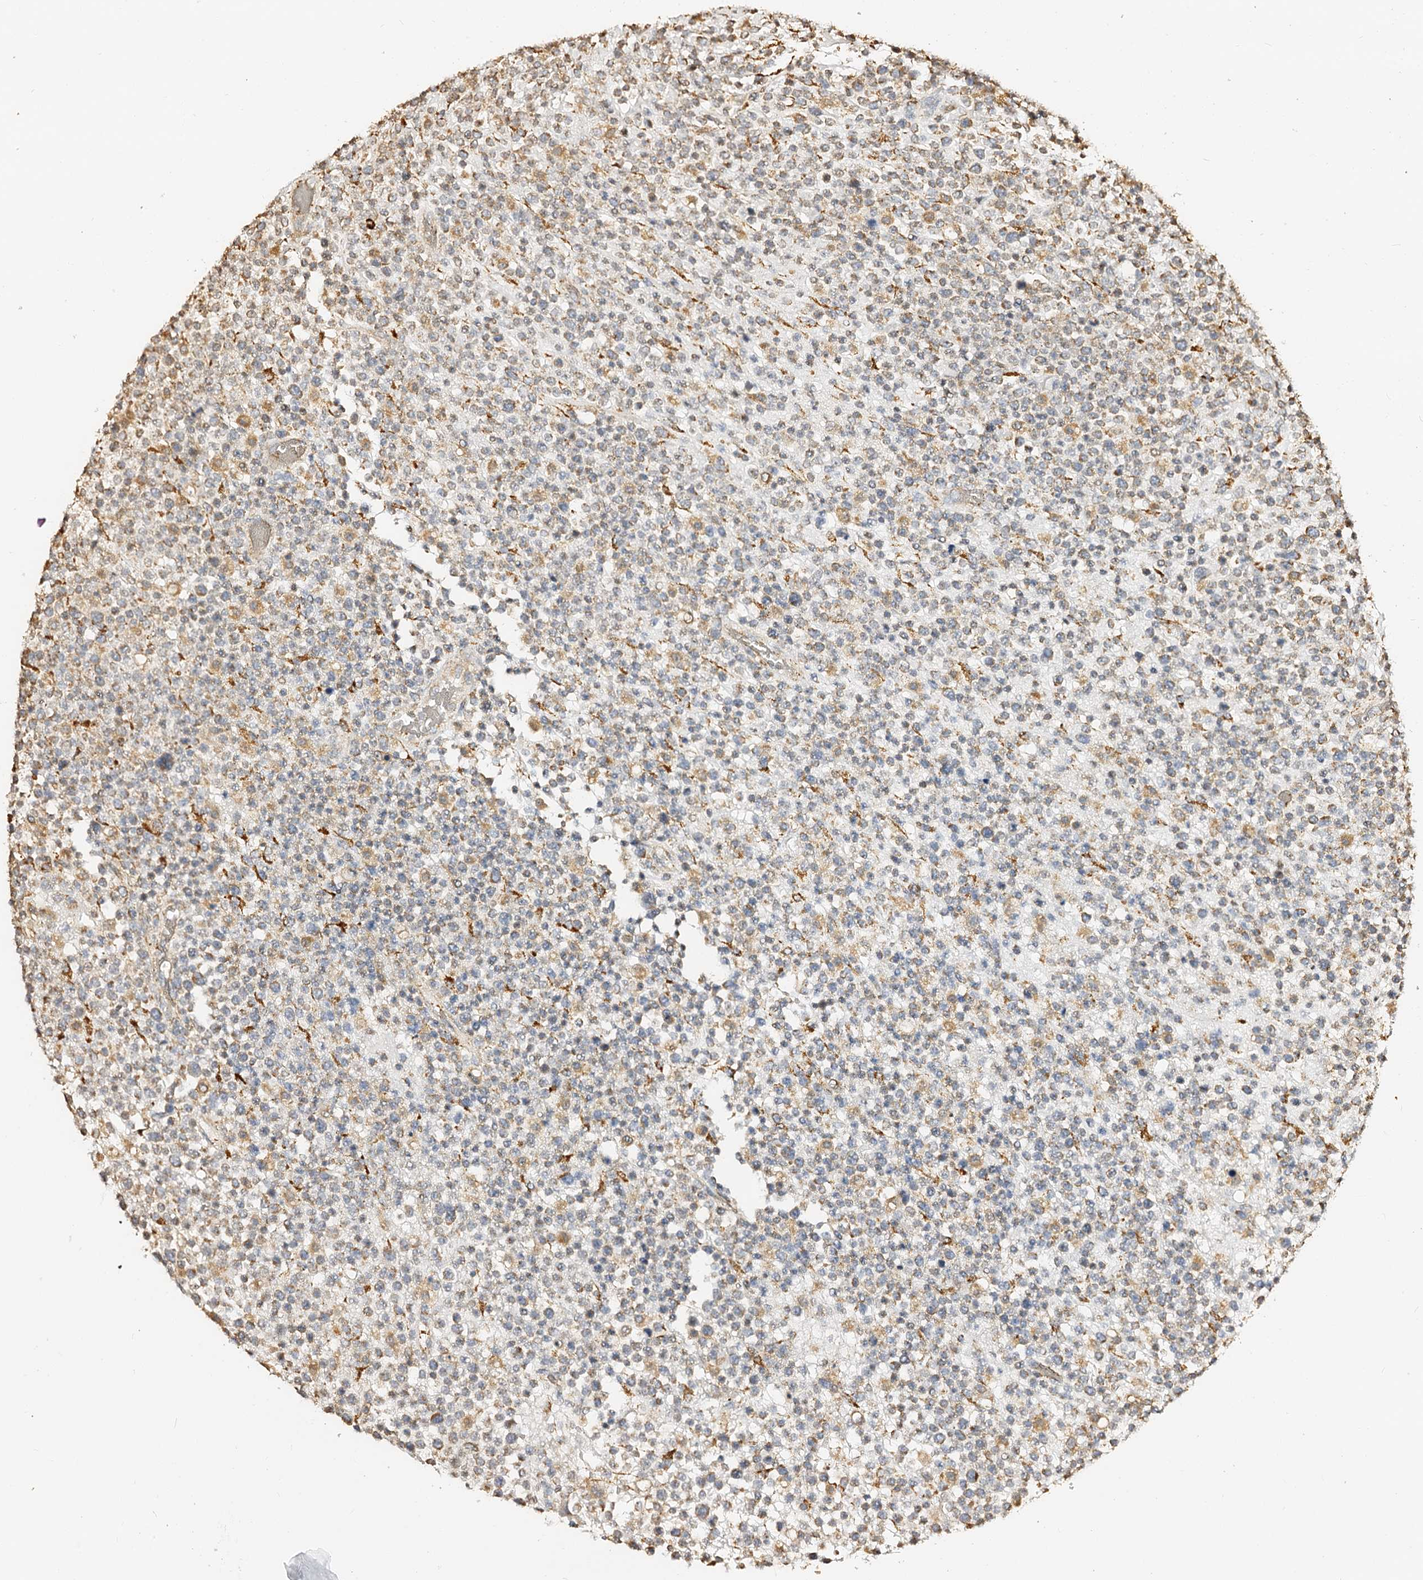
{"staining": {"intensity": "moderate", "quantity": "25%-75%", "location": "cytoplasmic/membranous"}, "tissue": "lymphoma", "cell_type": "Tumor cells", "image_type": "cancer", "snomed": [{"axis": "morphology", "description": "Malignant lymphoma, non-Hodgkin's type, High grade"}, {"axis": "topography", "description": "Colon"}], "caption": "Approximately 25%-75% of tumor cells in human lymphoma display moderate cytoplasmic/membranous protein positivity as visualized by brown immunohistochemical staining.", "gene": "MAOB", "patient": {"sex": "female", "age": 53}}